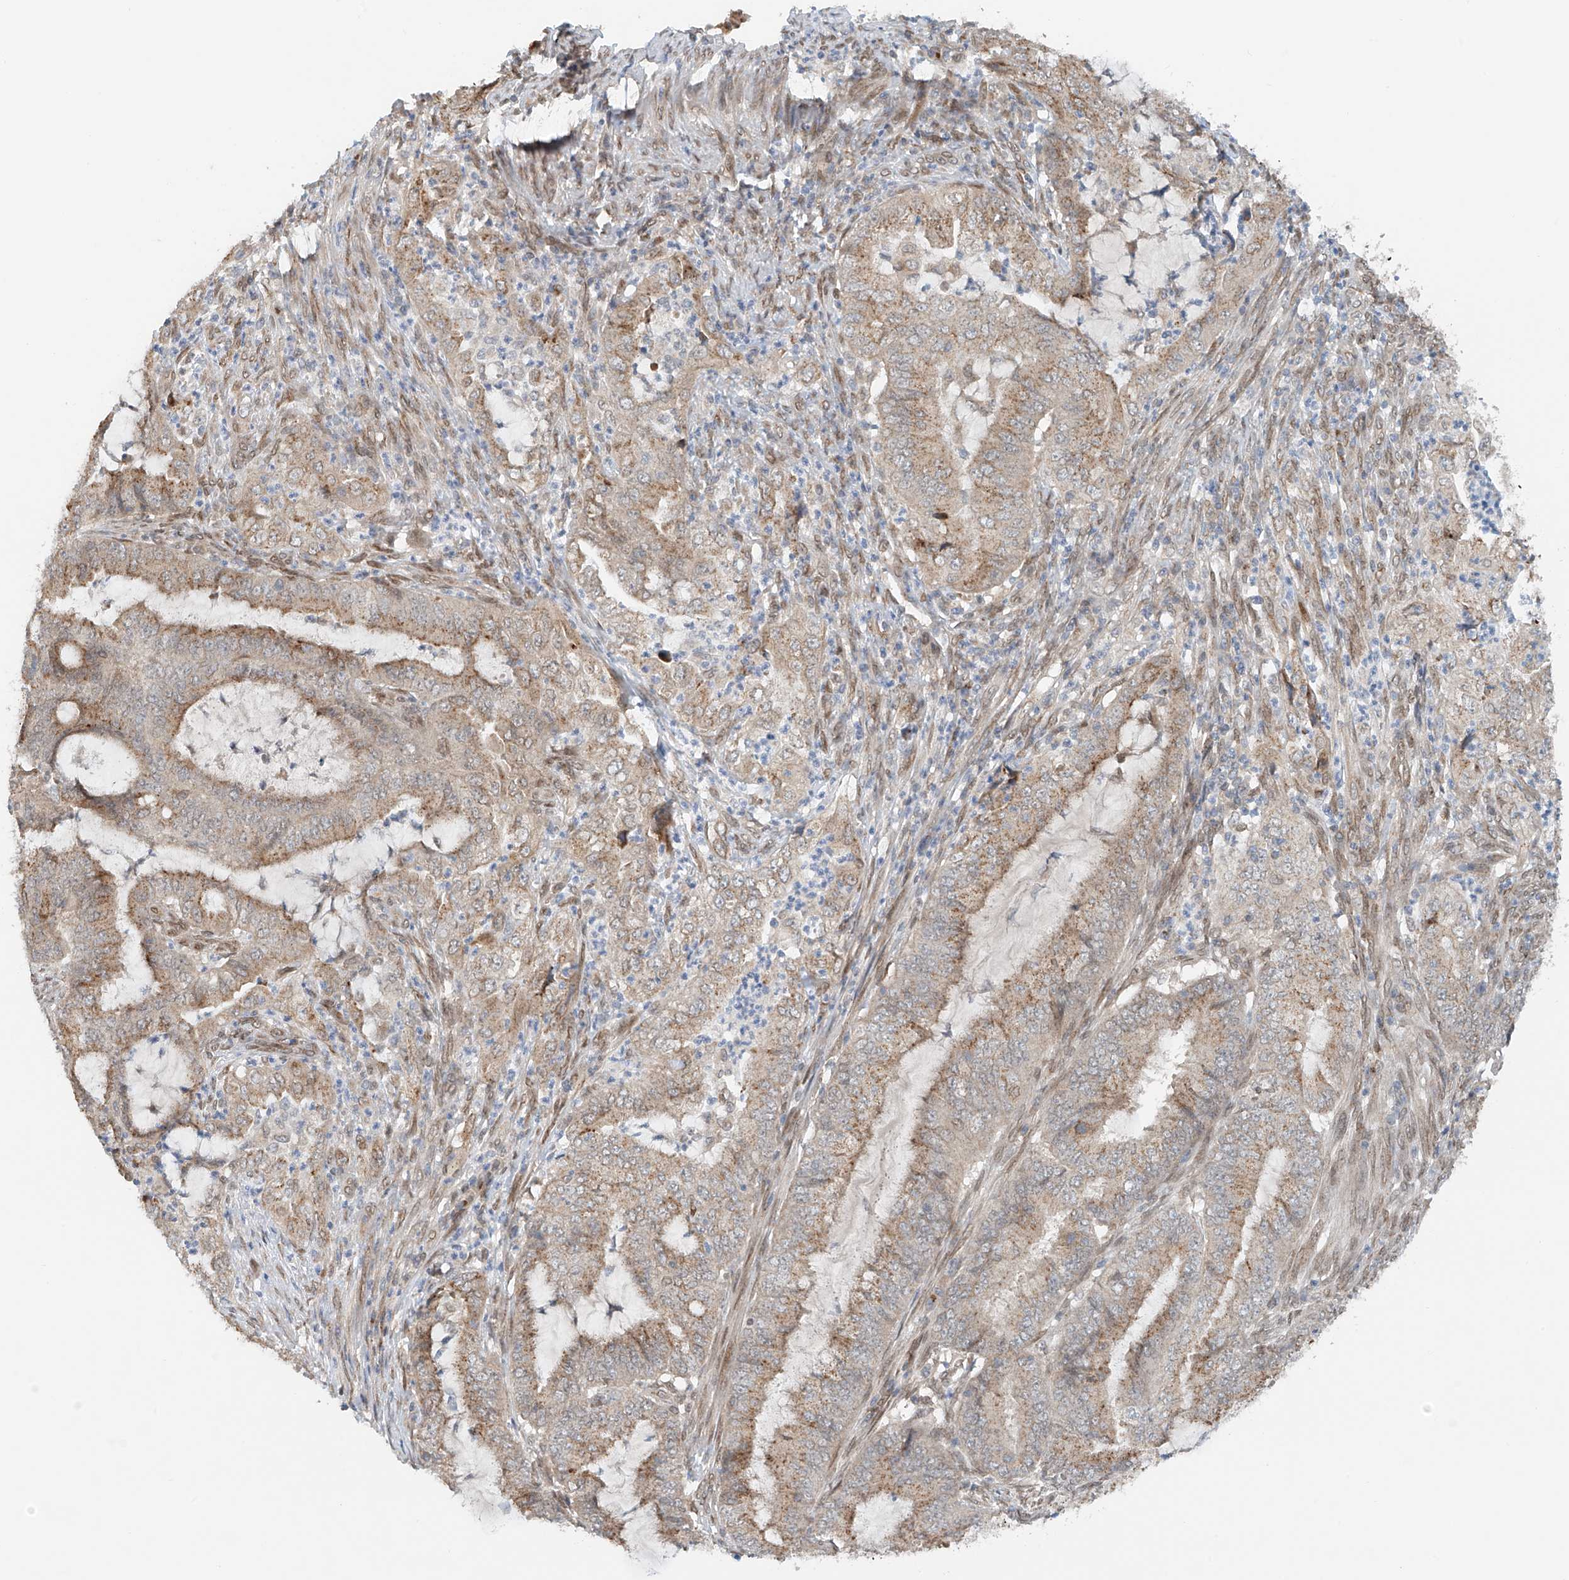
{"staining": {"intensity": "weak", "quantity": ">75%", "location": "cytoplasmic/membranous"}, "tissue": "endometrial cancer", "cell_type": "Tumor cells", "image_type": "cancer", "snomed": [{"axis": "morphology", "description": "Adenocarcinoma, NOS"}, {"axis": "topography", "description": "Endometrium"}], "caption": "Protein staining of endometrial cancer (adenocarcinoma) tissue displays weak cytoplasmic/membranous expression in approximately >75% of tumor cells.", "gene": "STARD9", "patient": {"sex": "female", "age": 51}}